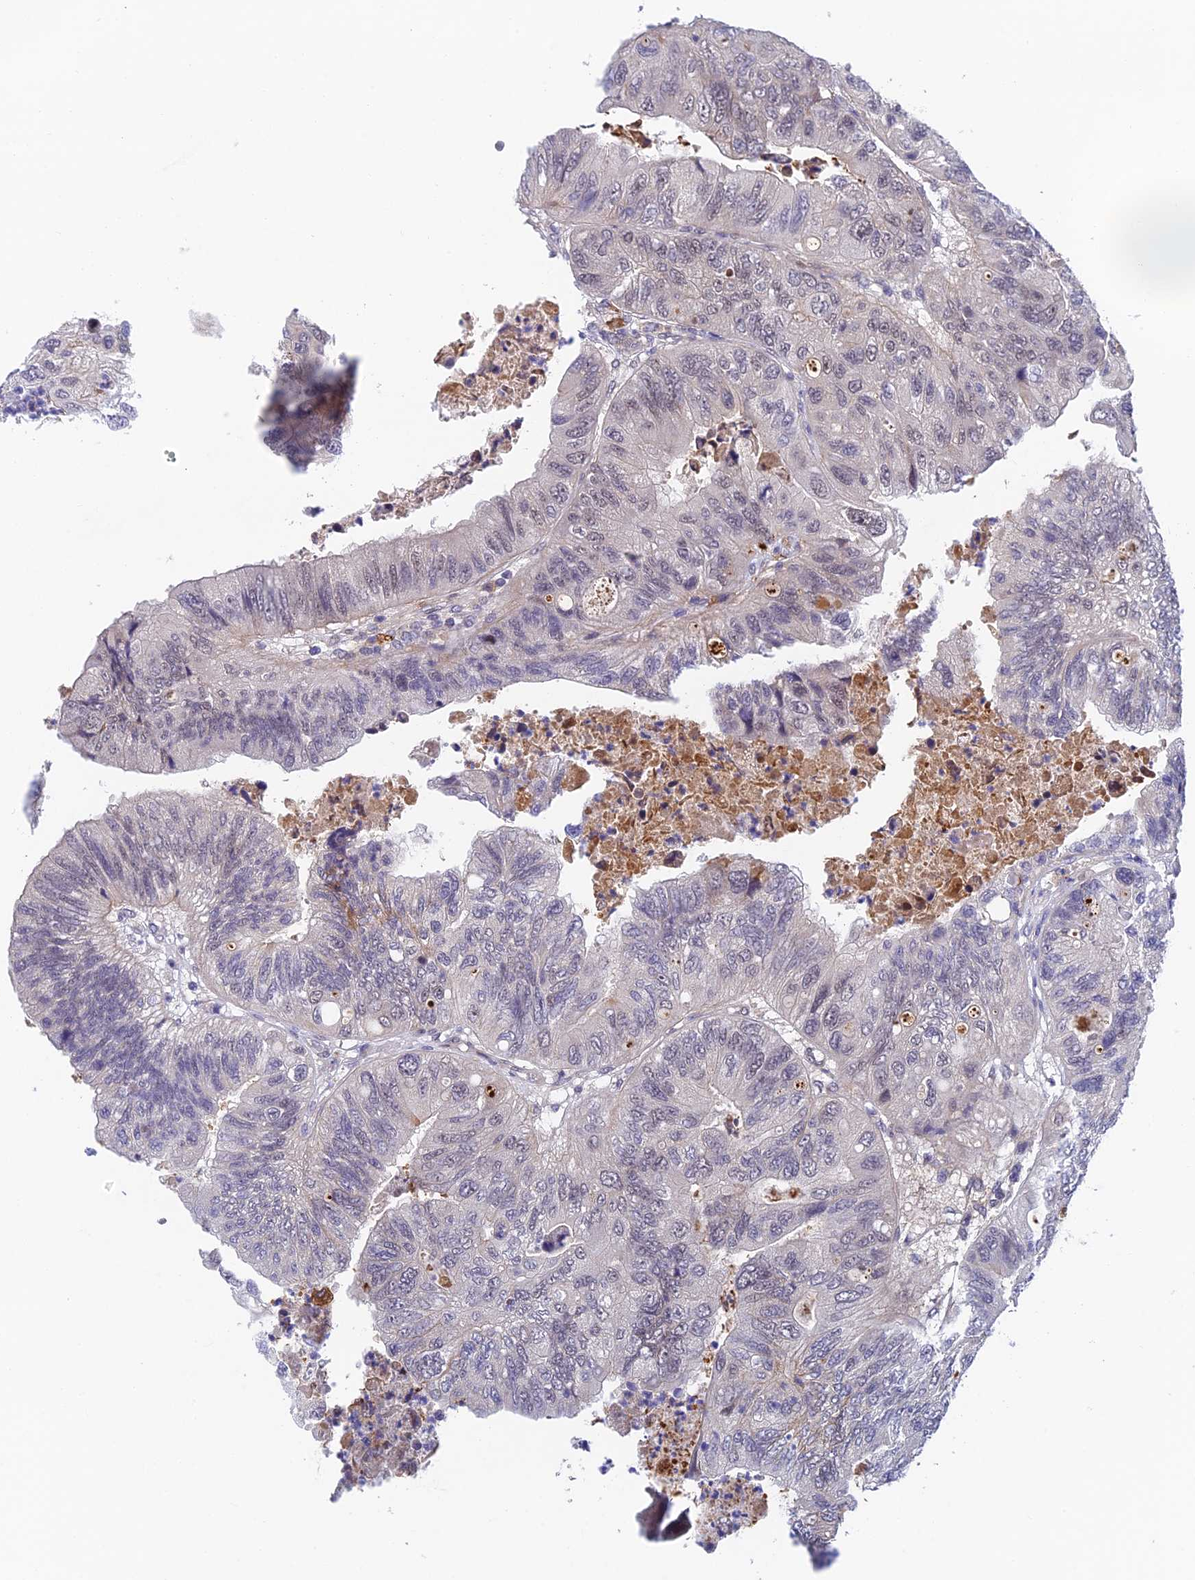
{"staining": {"intensity": "weak", "quantity": "<25%", "location": "nuclear"}, "tissue": "colorectal cancer", "cell_type": "Tumor cells", "image_type": "cancer", "snomed": [{"axis": "morphology", "description": "Adenocarcinoma, NOS"}, {"axis": "topography", "description": "Rectum"}], "caption": "Immunohistochemical staining of colorectal cancer demonstrates no significant staining in tumor cells.", "gene": "NSMCE1", "patient": {"sex": "male", "age": 63}}